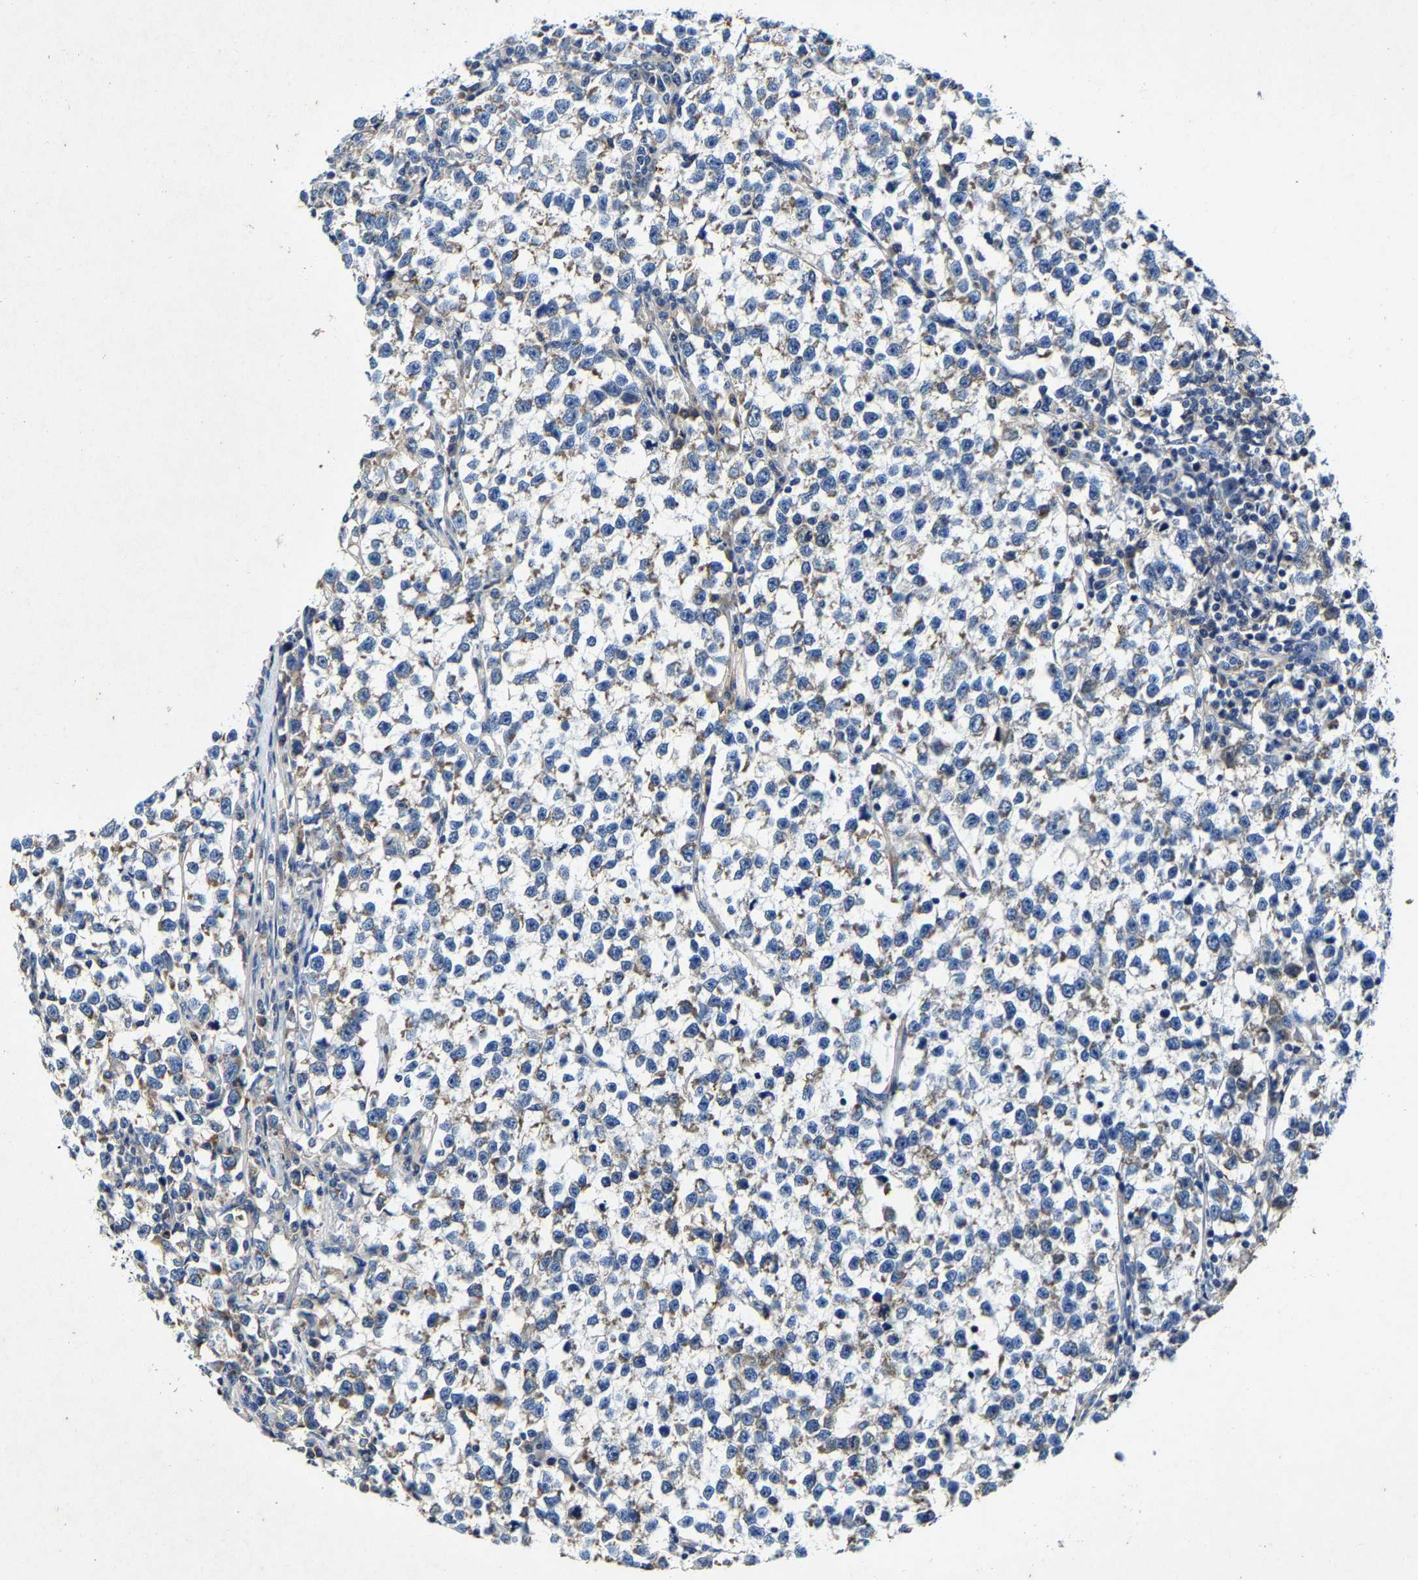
{"staining": {"intensity": "moderate", "quantity": "25%-75%", "location": "cytoplasmic/membranous"}, "tissue": "testis cancer", "cell_type": "Tumor cells", "image_type": "cancer", "snomed": [{"axis": "morphology", "description": "Normal tissue, NOS"}, {"axis": "morphology", "description": "Seminoma, NOS"}, {"axis": "topography", "description": "Testis"}], "caption": "An IHC photomicrograph of neoplastic tissue is shown. Protein staining in brown highlights moderate cytoplasmic/membranous positivity in seminoma (testis) within tumor cells.", "gene": "SLC25A25", "patient": {"sex": "male", "age": 43}}